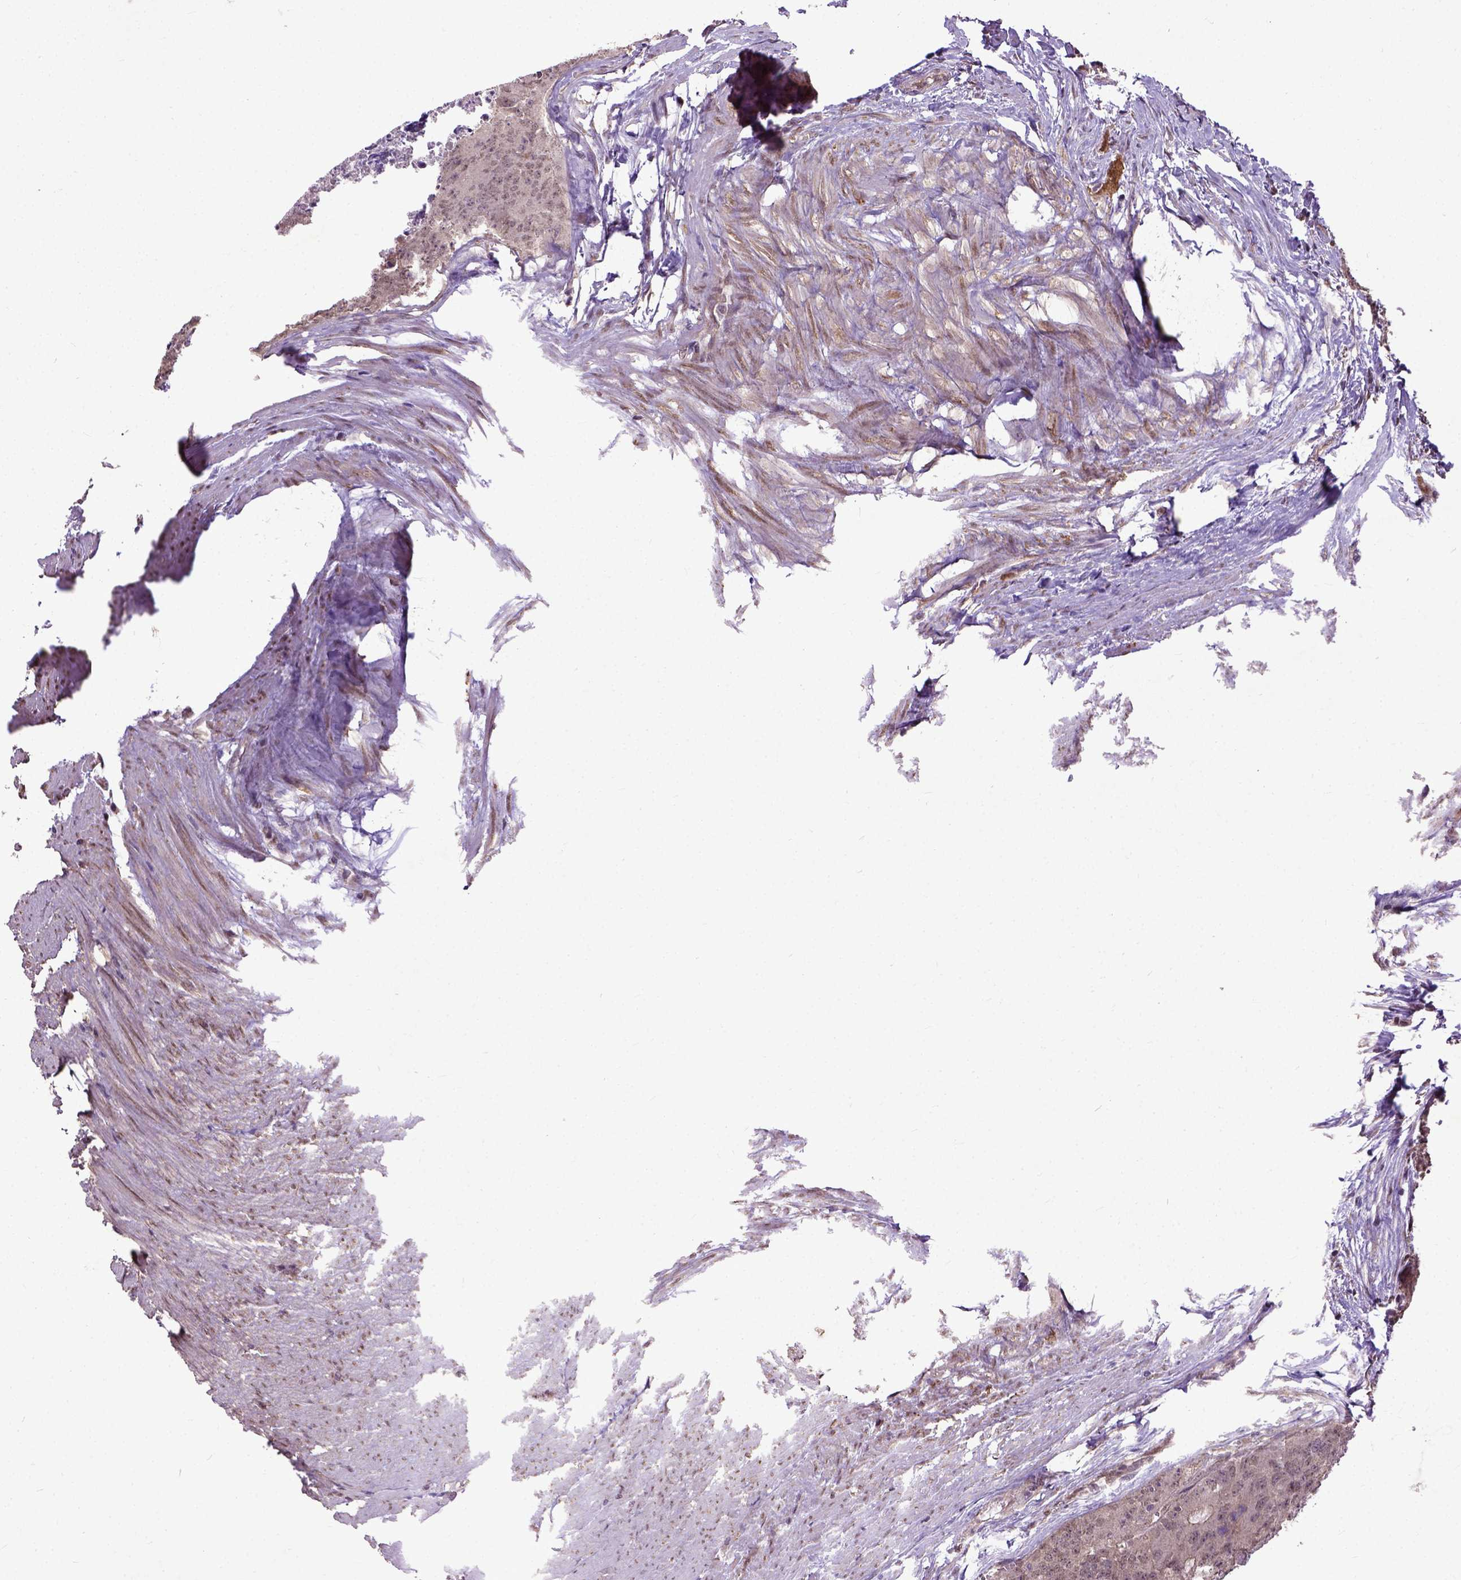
{"staining": {"intensity": "moderate", "quantity": "<25%", "location": "cytoplasmic/membranous,nuclear"}, "tissue": "colorectal cancer", "cell_type": "Tumor cells", "image_type": "cancer", "snomed": [{"axis": "morphology", "description": "Adenocarcinoma, NOS"}, {"axis": "topography", "description": "Colon"}], "caption": "Colorectal adenocarcinoma stained for a protein (brown) reveals moderate cytoplasmic/membranous and nuclear positive staining in about <25% of tumor cells.", "gene": "UBA3", "patient": {"sex": "male", "age": 67}}